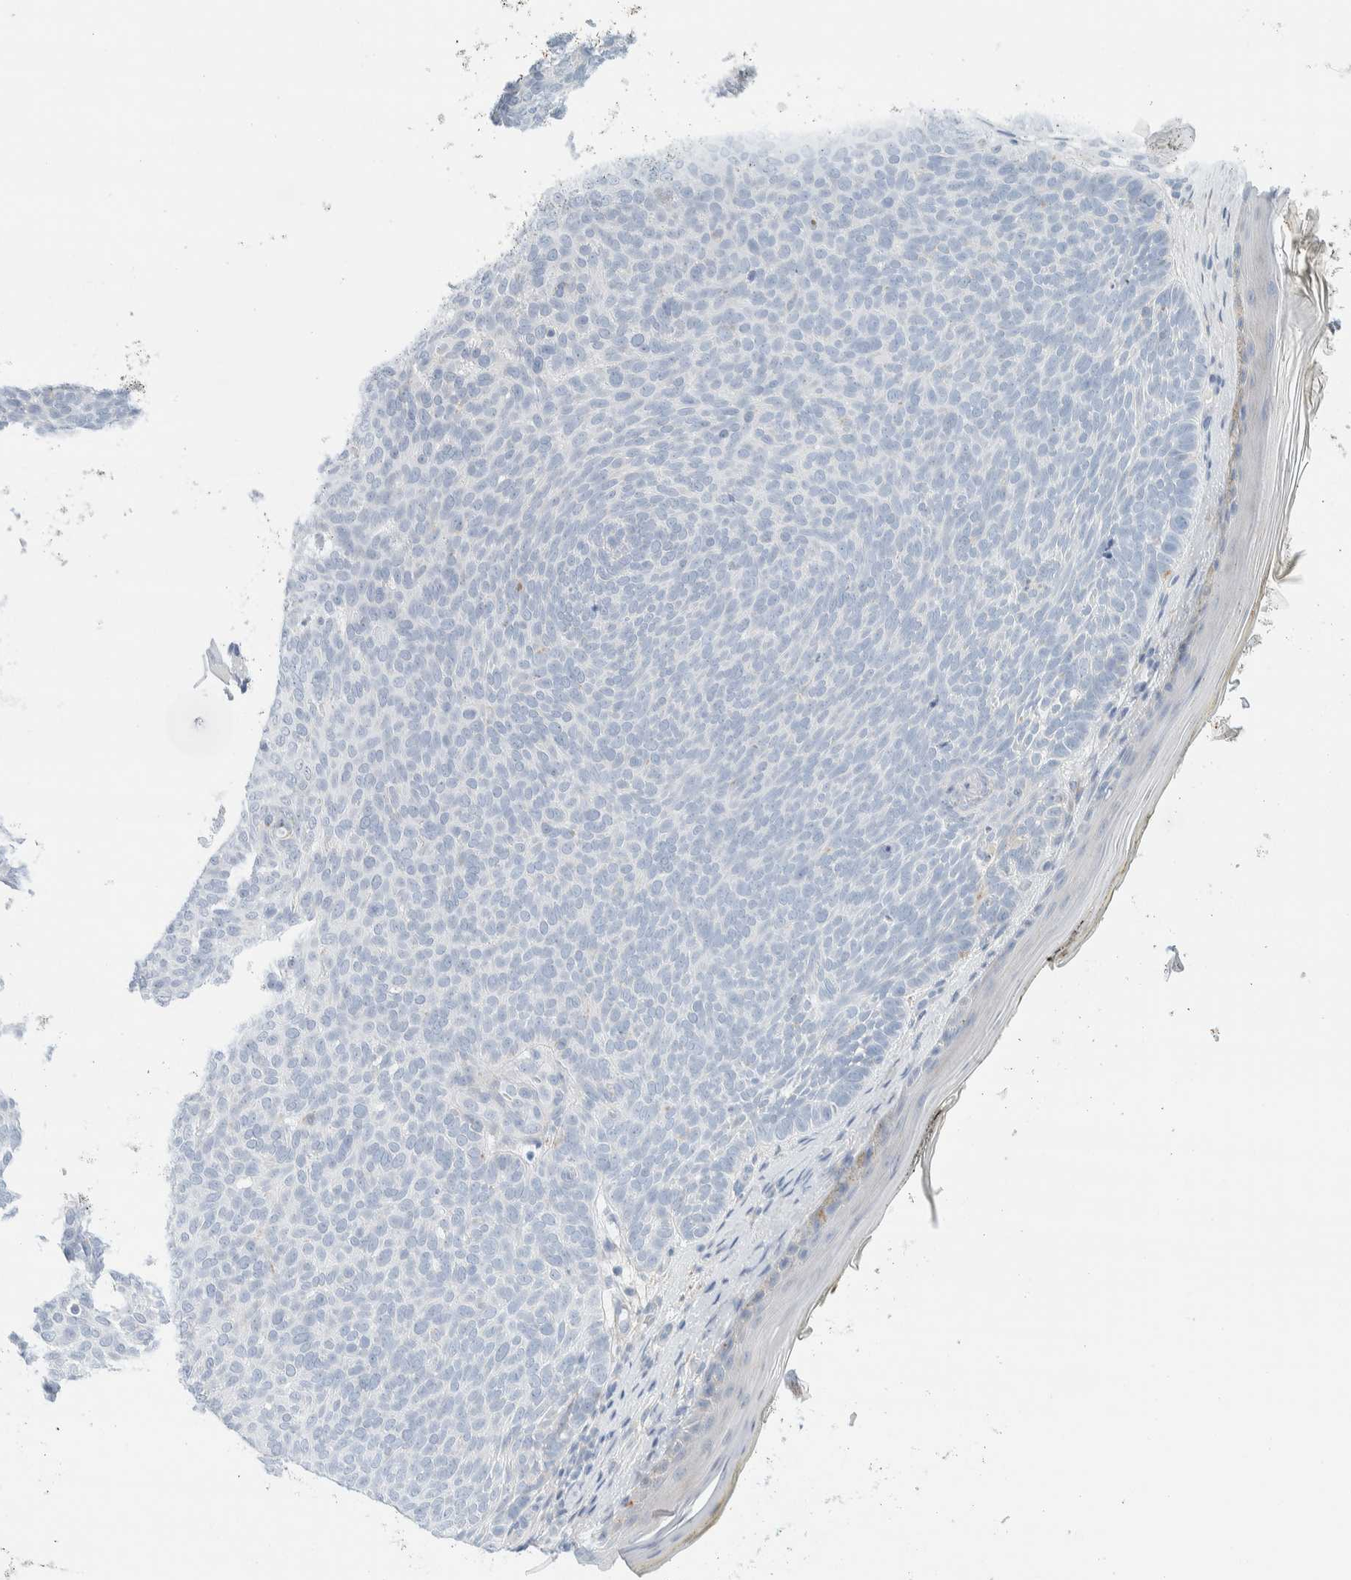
{"staining": {"intensity": "negative", "quantity": "none", "location": "none"}, "tissue": "skin cancer", "cell_type": "Tumor cells", "image_type": "cancer", "snomed": [{"axis": "morphology", "description": "Basal cell carcinoma"}, {"axis": "topography", "description": "Skin"}], "caption": "The immunohistochemistry (IHC) histopathology image has no significant expression in tumor cells of basal cell carcinoma (skin) tissue.", "gene": "ATCAY", "patient": {"sex": "male", "age": 61}}